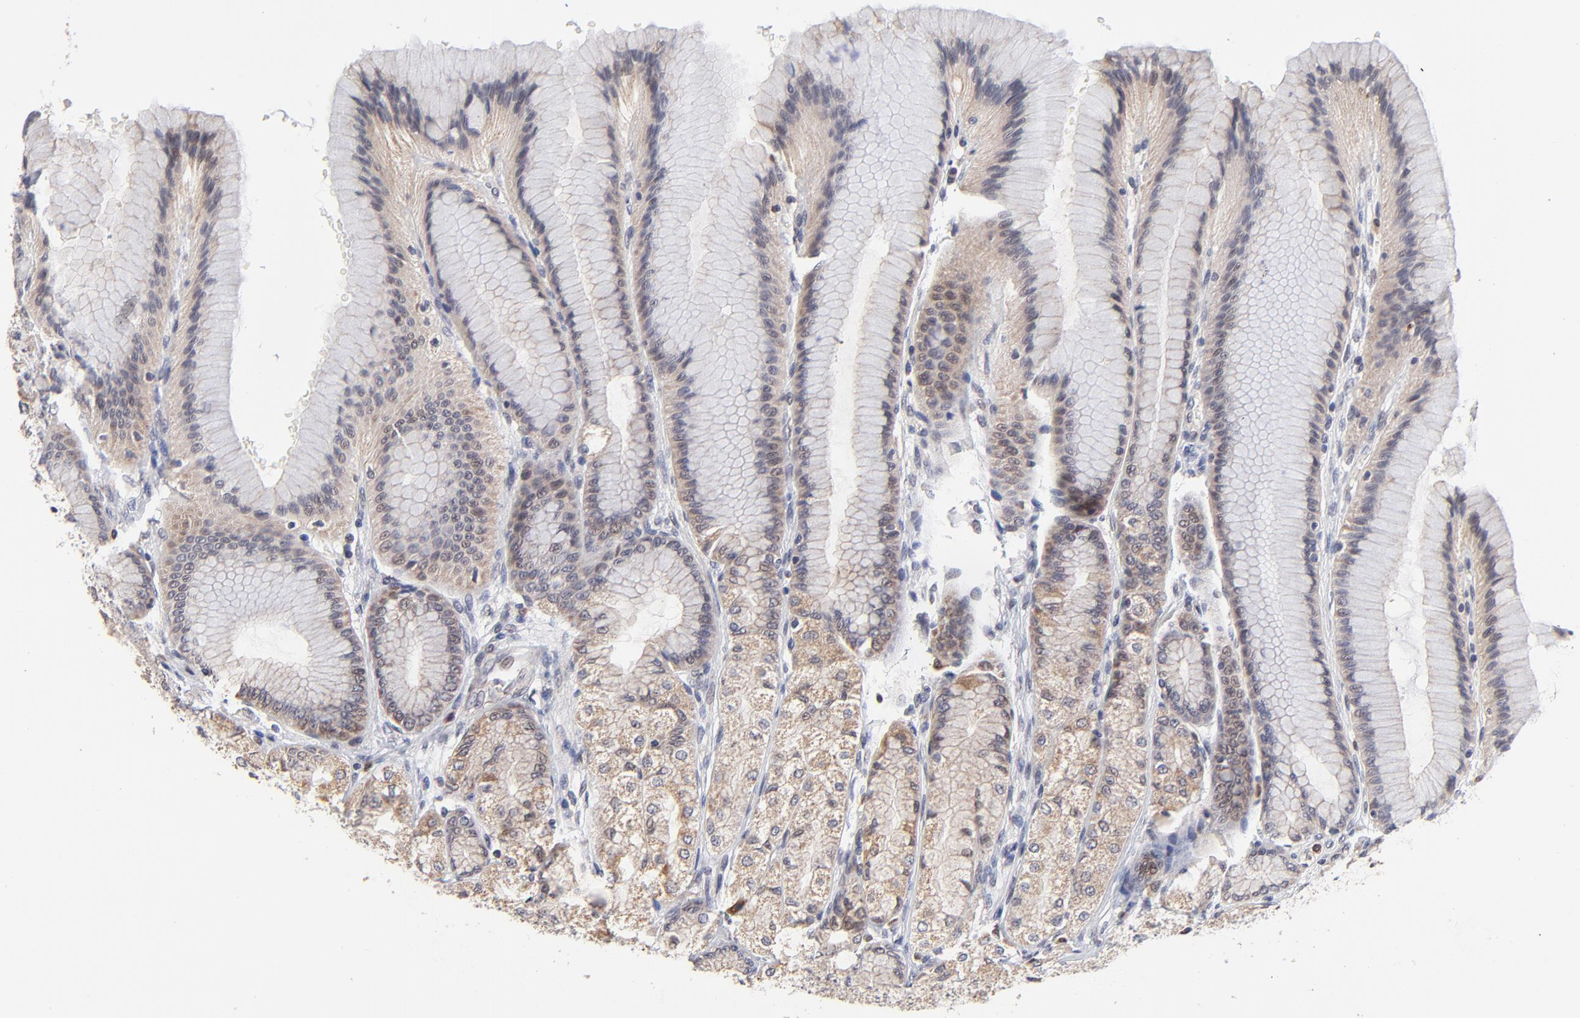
{"staining": {"intensity": "moderate", "quantity": ">75%", "location": "cytoplasmic/membranous"}, "tissue": "stomach", "cell_type": "Glandular cells", "image_type": "normal", "snomed": [{"axis": "morphology", "description": "Normal tissue, NOS"}, {"axis": "morphology", "description": "Adenocarcinoma, NOS"}, {"axis": "topography", "description": "Stomach"}, {"axis": "topography", "description": "Stomach, lower"}], "caption": "A medium amount of moderate cytoplasmic/membranous staining is appreciated in approximately >75% of glandular cells in benign stomach.", "gene": "FBXL12", "patient": {"sex": "female", "age": 65}}